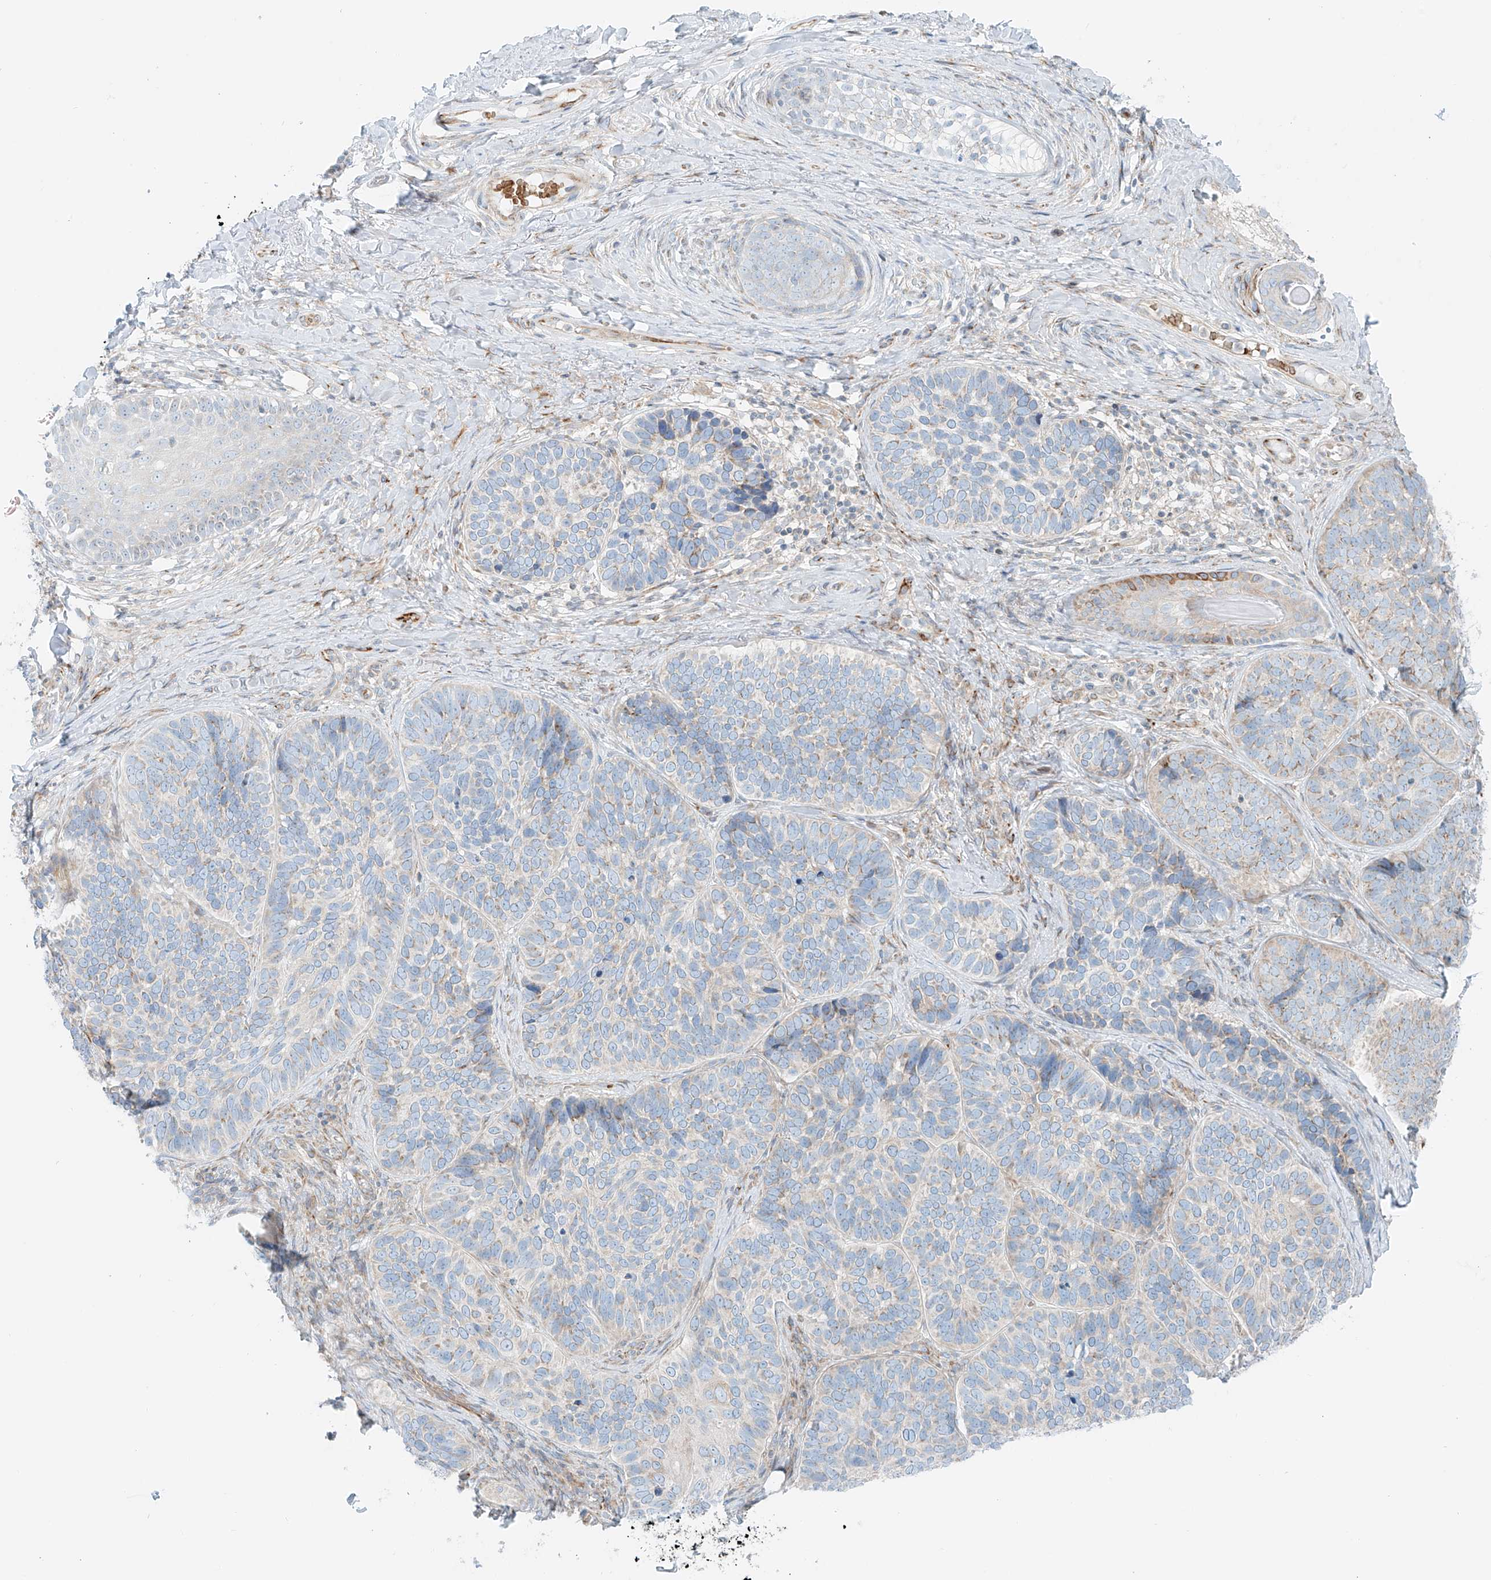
{"staining": {"intensity": "weak", "quantity": "25%-75%", "location": "cytoplasmic/membranous"}, "tissue": "skin cancer", "cell_type": "Tumor cells", "image_type": "cancer", "snomed": [{"axis": "morphology", "description": "Basal cell carcinoma"}, {"axis": "topography", "description": "Skin"}], "caption": "Immunohistochemical staining of skin basal cell carcinoma exhibits low levels of weak cytoplasmic/membranous protein staining in about 25%-75% of tumor cells.", "gene": "EIPR1", "patient": {"sex": "male", "age": 62}}